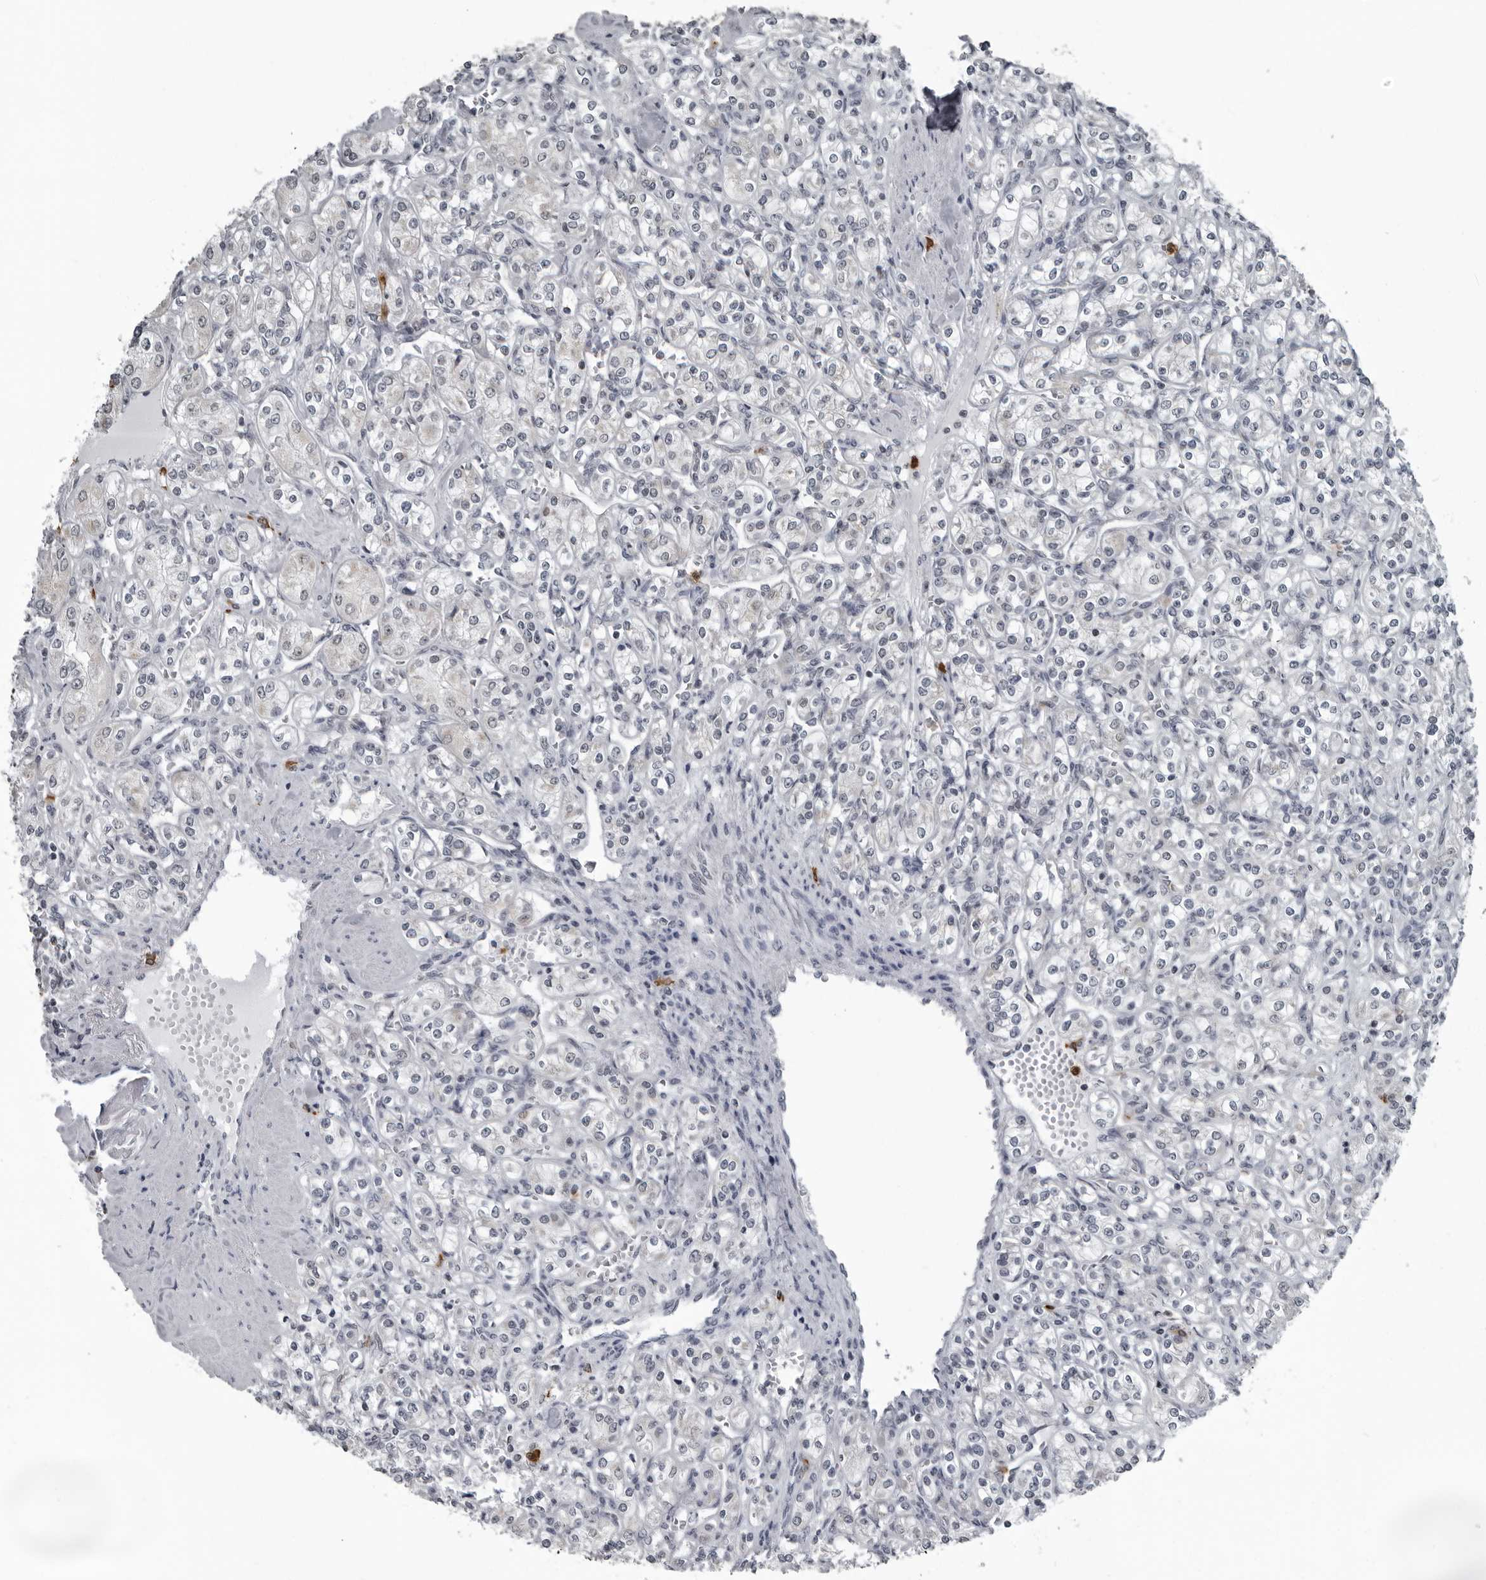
{"staining": {"intensity": "negative", "quantity": "none", "location": "none"}, "tissue": "renal cancer", "cell_type": "Tumor cells", "image_type": "cancer", "snomed": [{"axis": "morphology", "description": "Adenocarcinoma, NOS"}, {"axis": "topography", "description": "Kidney"}], "caption": "Immunohistochemistry (IHC) micrograph of renal adenocarcinoma stained for a protein (brown), which exhibits no staining in tumor cells.", "gene": "RTCA", "patient": {"sex": "male", "age": 77}}